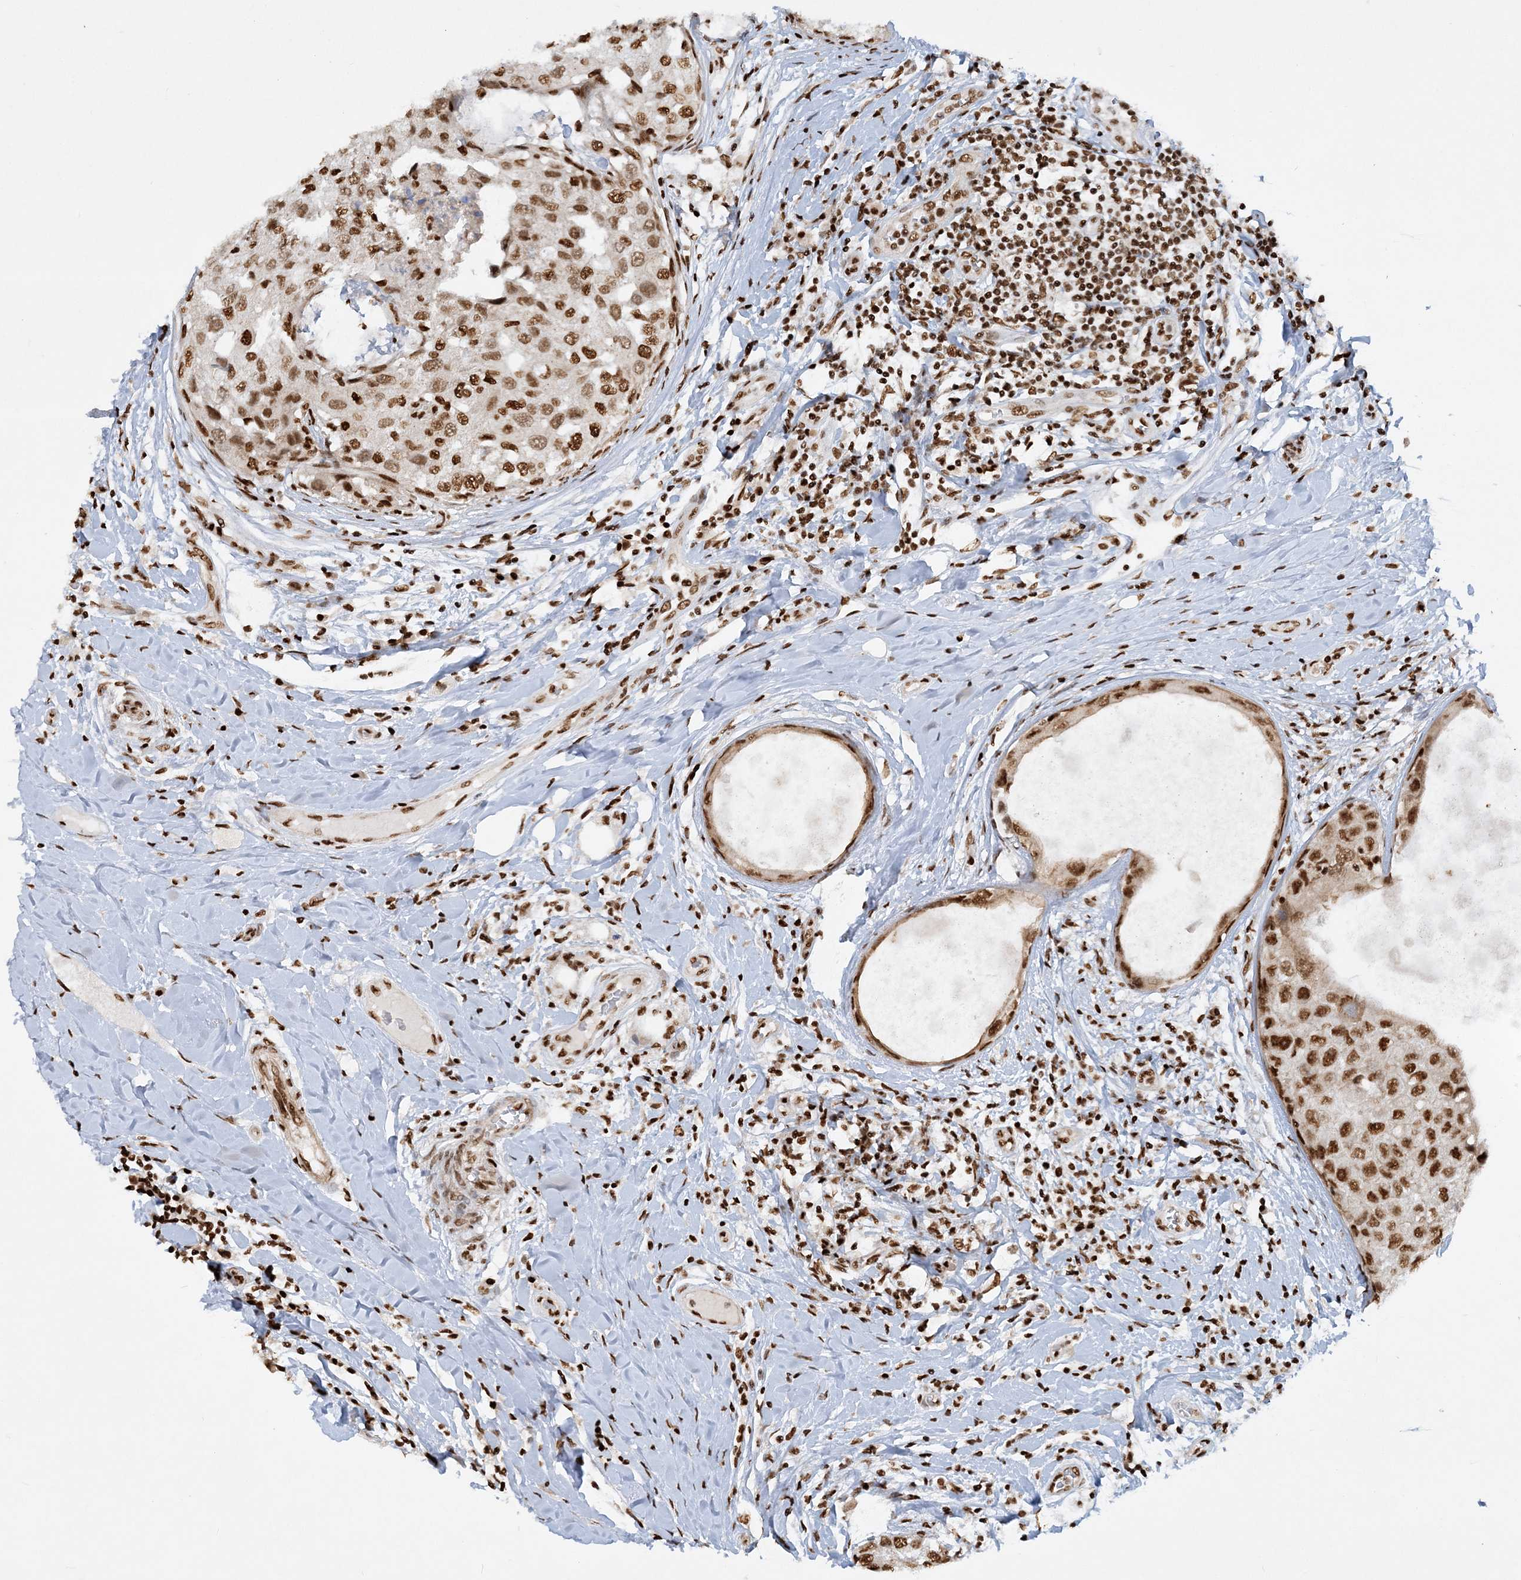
{"staining": {"intensity": "moderate", "quantity": ">75%", "location": "nuclear"}, "tissue": "breast cancer", "cell_type": "Tumor cells", "image_type": "cancer", "snomed": [{"axis": "morphology", "description": "Duct carcinoma"}, {"axis": "topography", "description": "Breast"}], "caption": "Immunohistochemical staining of breast intraductal carcinoma reveals medium levels of moderate nuclear protein expression in approximately >75% of tumor cells. The staining was performed using DAB (3,3'-diaminobenzidine), with brown indicating positive protein expression. Nuclei are stained blue with hematoxylin.", "gene": "DELE1", "patient": {"sex": "female", "age": 27}}